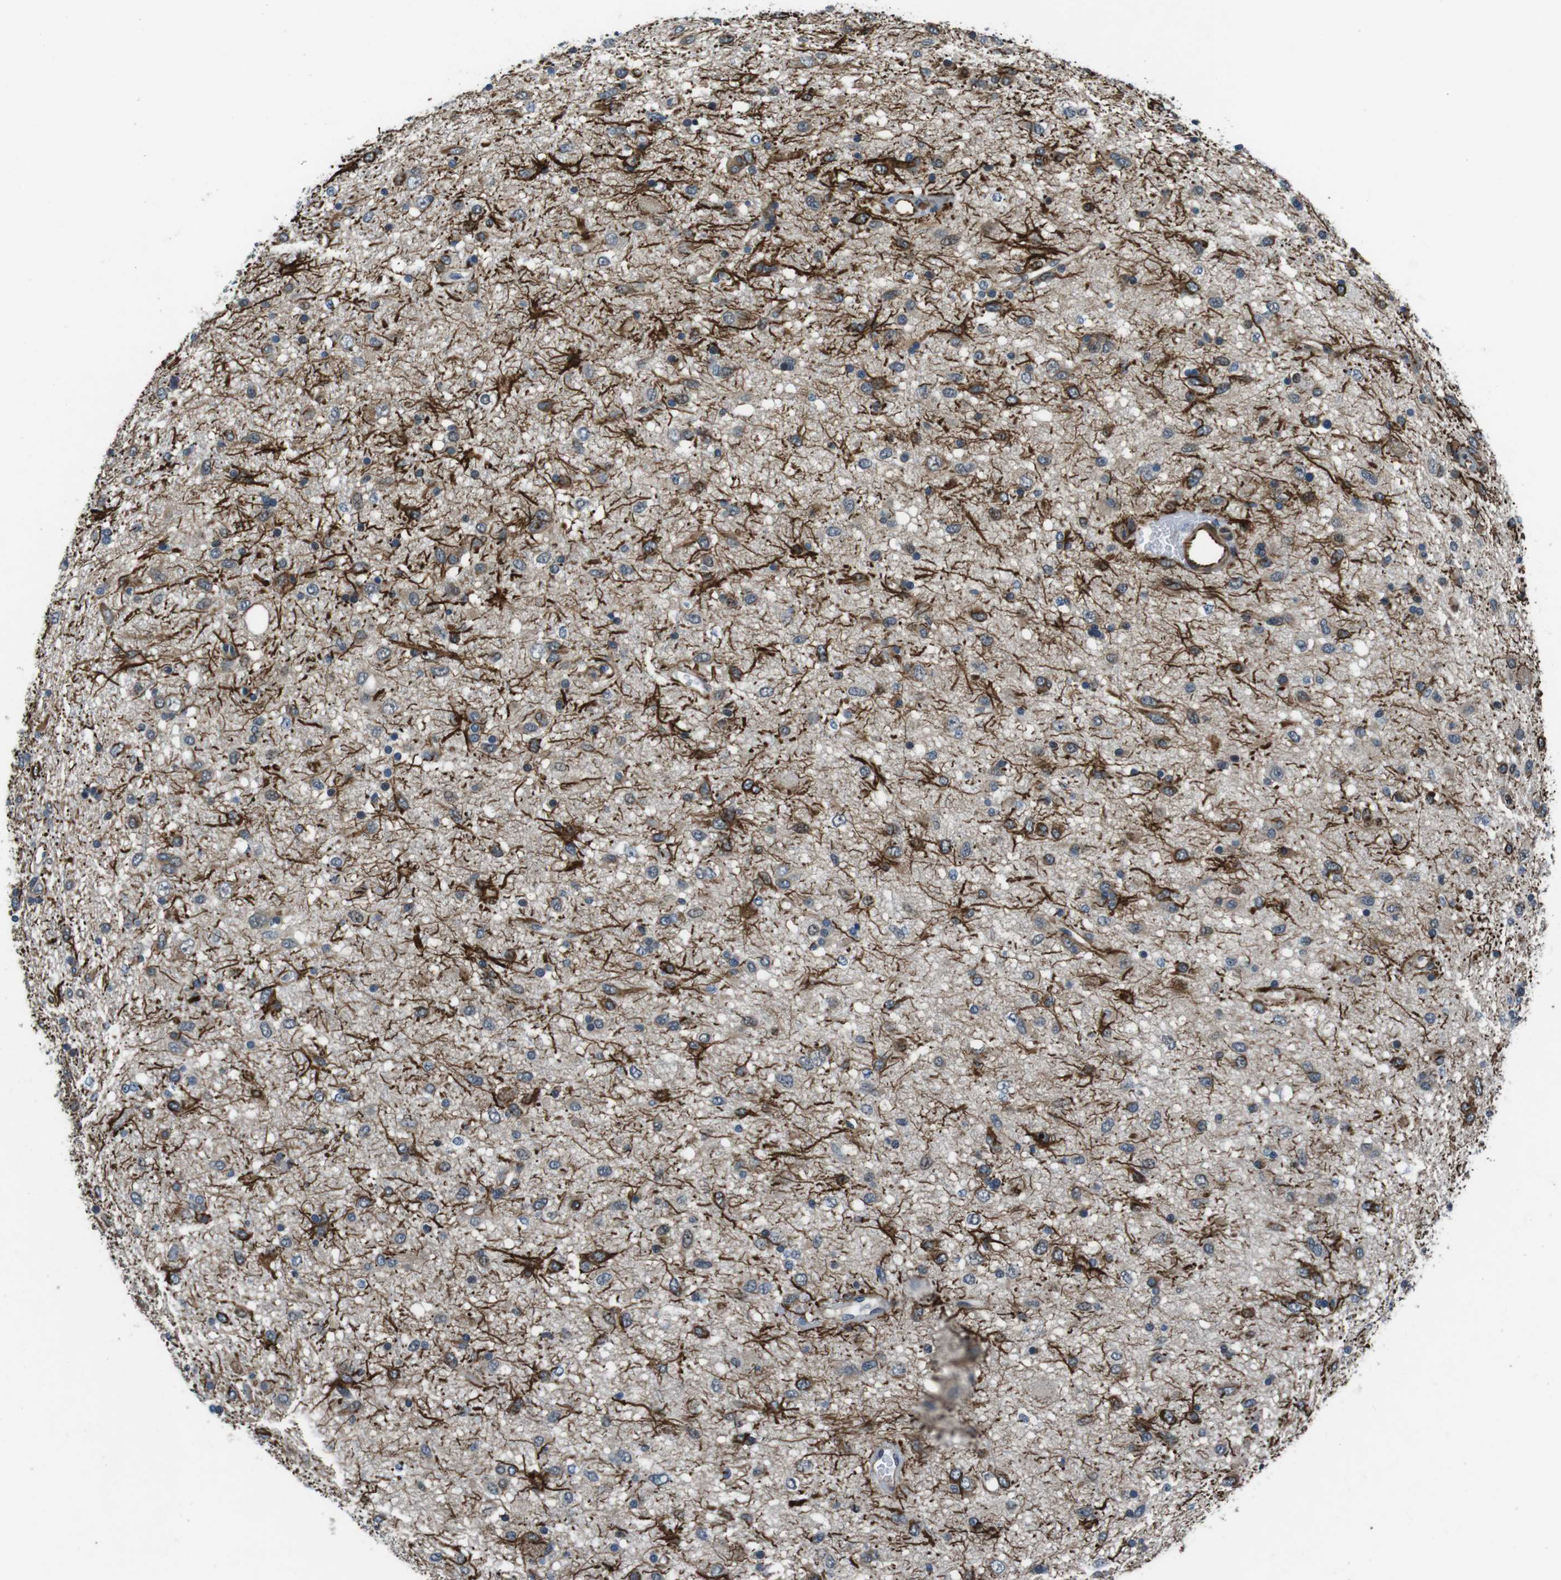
{"staining": {"intensity": "strong", "quantity": "25%-75%", "location": "cytoplasmic/membranous"}, "tissue": "glioma", "cell_type": "Tumor cells", "image_type": "cancer", "snomed": [{"axis": "morphology", "description": "Glioma, malignant, Low grade"}, {"axis": "topography", "description": "Brain"}], "caption": "Malignant low-grade glioma stained for a protein (brown) displays strong cytoplasmic/membranous positive positivity in approximately 25%-75% of tumor cells.", "gene": "LRRC49", "patient": {"sex": "male", "age": 77}}